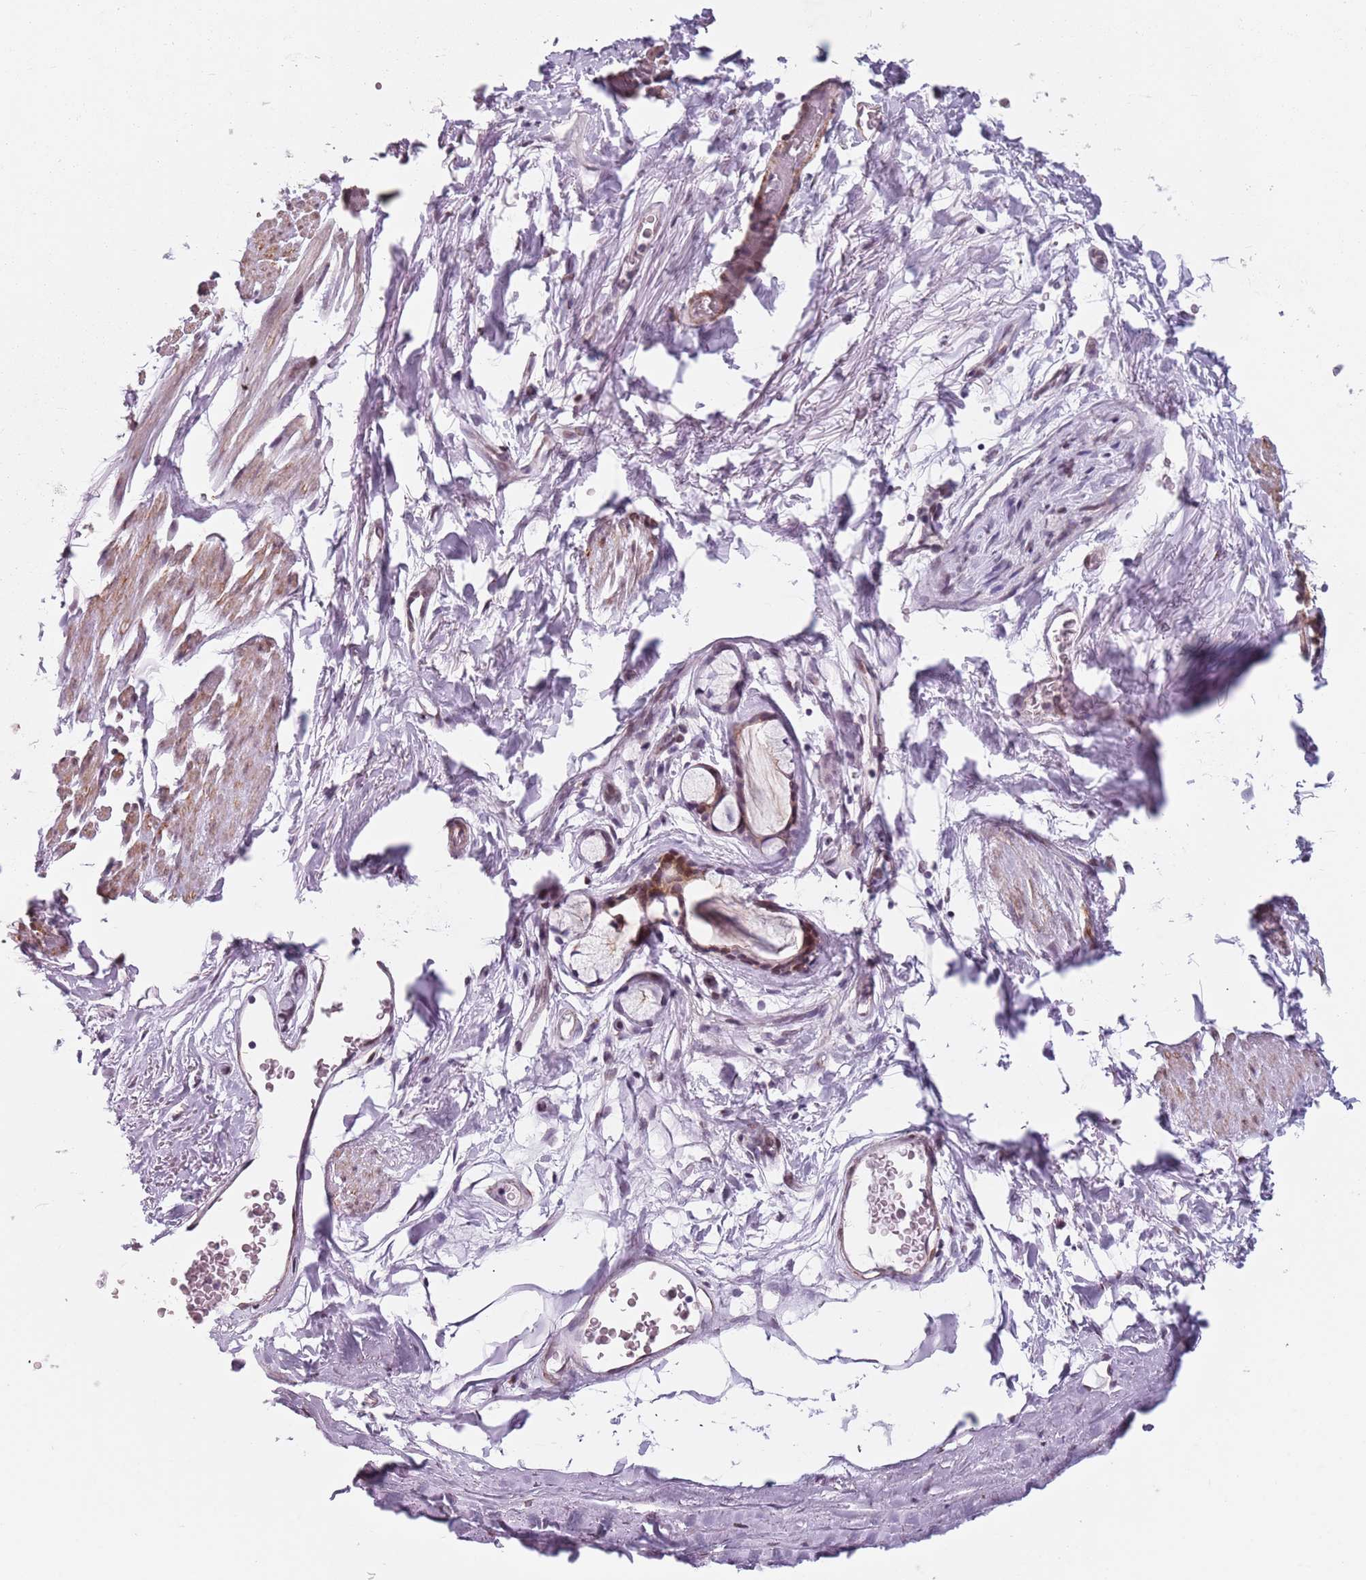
{"staining": {"intensity": "negative", "quantity": "none", "location": "none"}, "tissue": "adipose tissue", "cell_type": "Adipocytes", "image_type": "normal", "snomed": [{"axis": "morphology", "description": "Normal tissue, NOS"}, {"axis": "topography", "description": "Lymph node"}, {"axis": "topography", "description": "Bronchus"}], "caption": "Immunohistochemical staining of benign human adipose tissue demonstrates no significant staining in adipocytes.", "gene": "TMC4", "patient": {"sex": "male", "age": 63}}